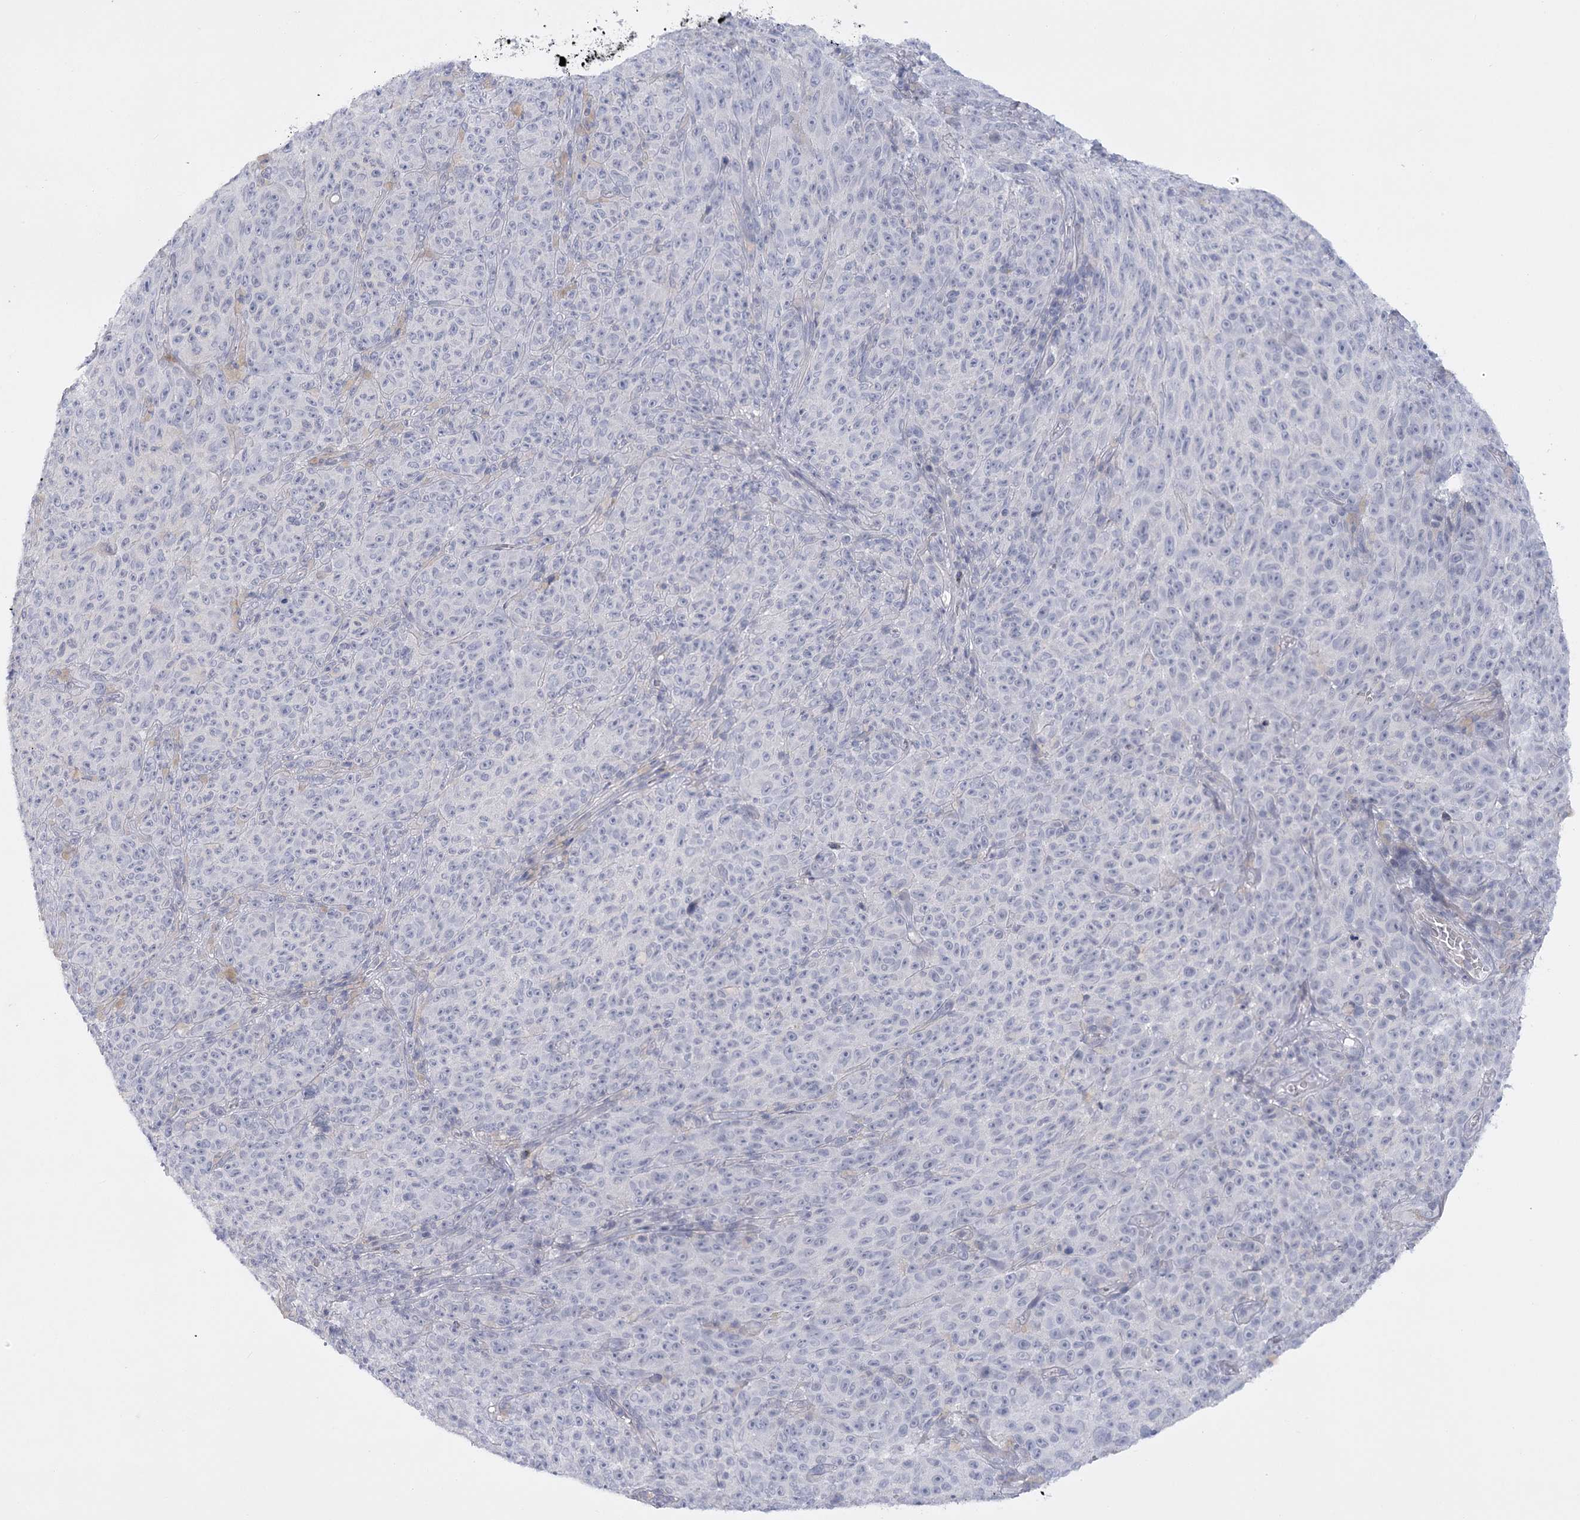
{"staining": {"intensity": "negative", "quantity": "none", "location": "none"}, "tissue": "melanoma", "cell_type": "Tumor cells", "image_type": "cancer", "snomed": [{"axis": "morphology", "description": "Malignant melanoma, NOS"}, {"axis": "topography", "description": "Skin"}], "caption": "Malignant melanoma was stained to show a protein in brown. There is no significant expression in tumor cells.", "gene": "FAM76B", "patient": {"sex": "female", "age": 82}}